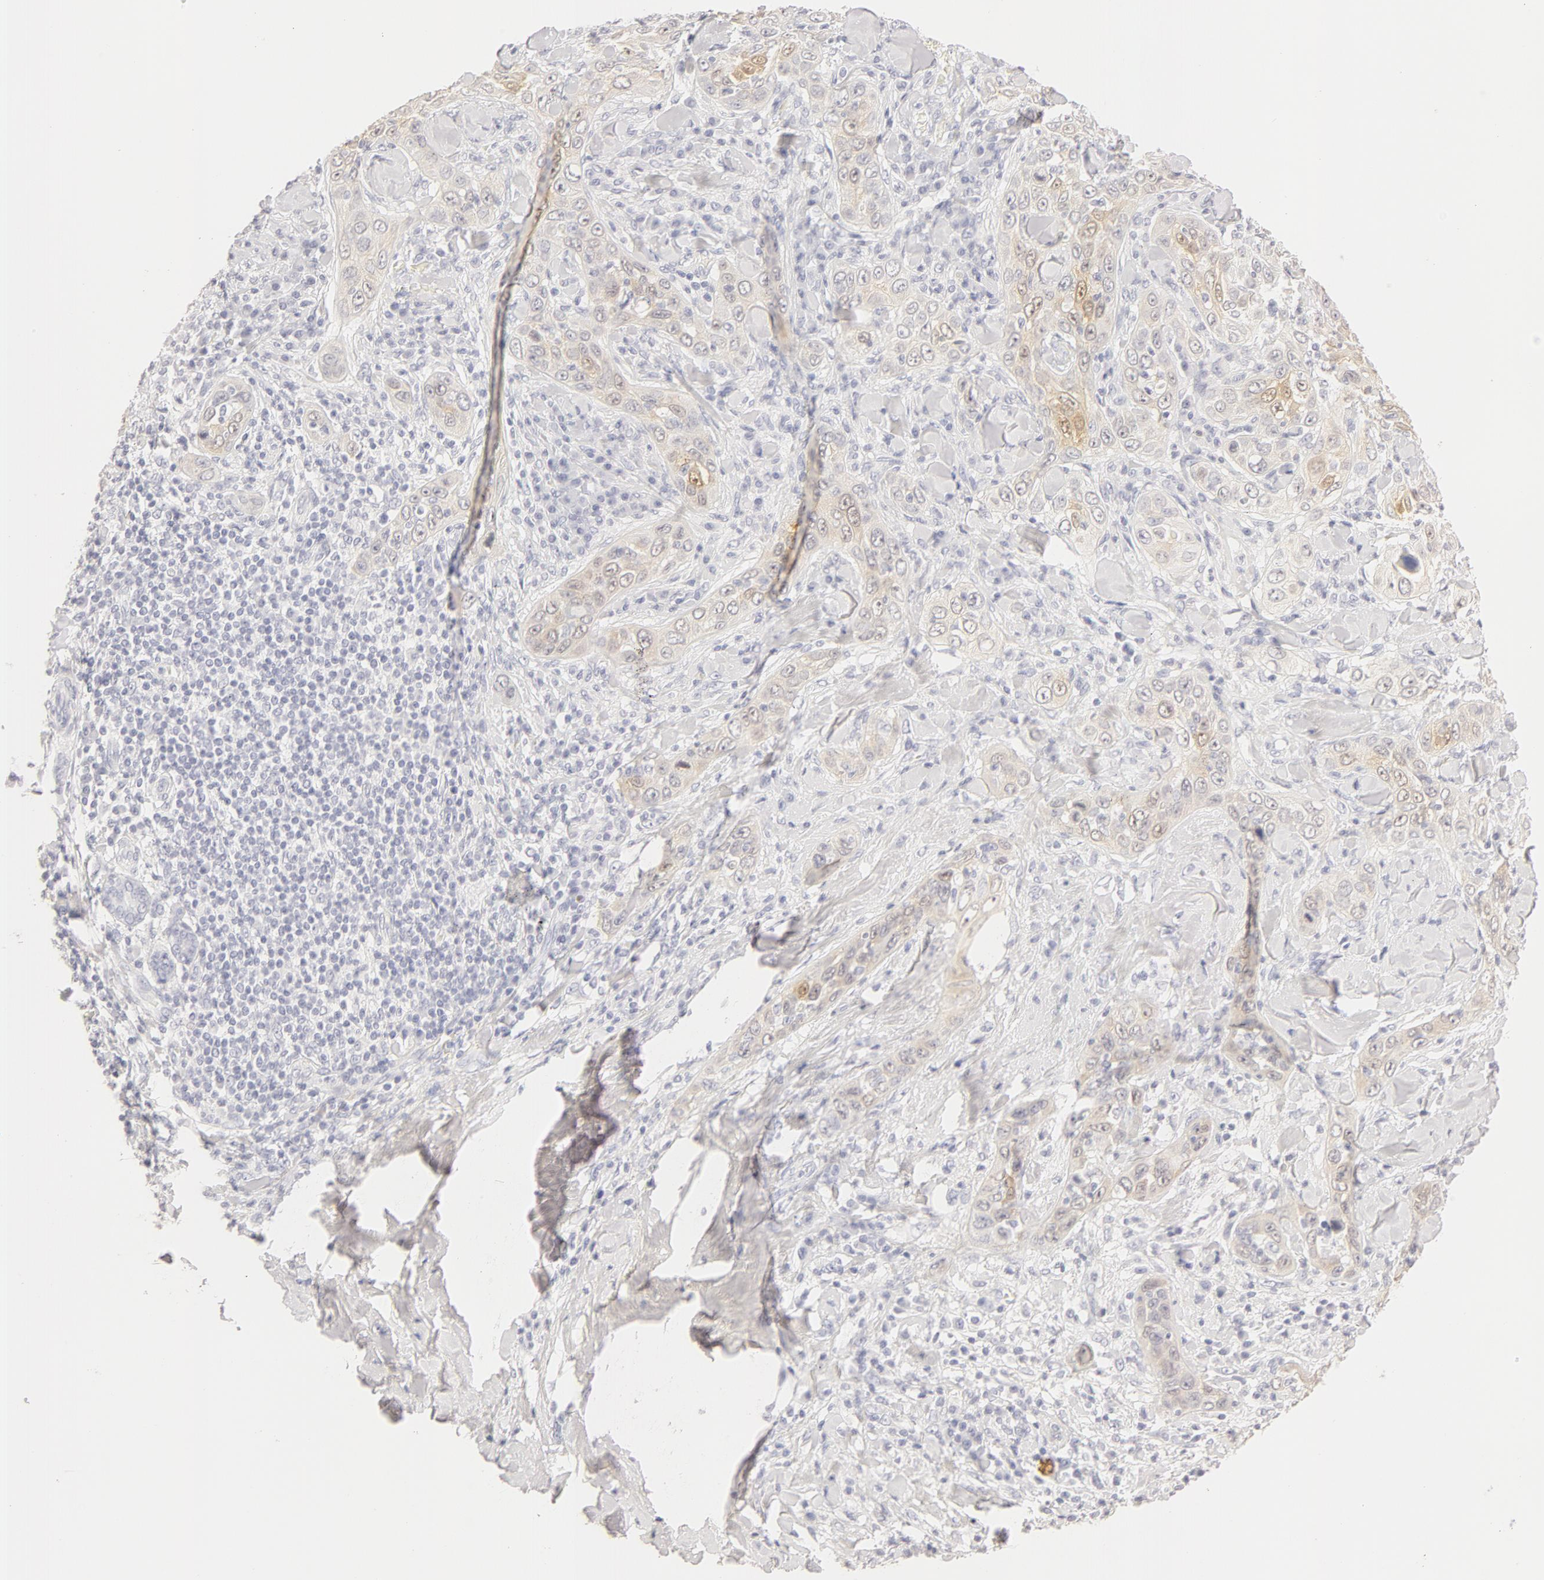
{"staining": {"intensity": "weak", "quantity": "<25%", "location": "cytoplasmic/membranous,nuclear"}, "tissue": "skin cancer", "cell_type": "Tumor cells", "image_type": "cancer", "snomed": [{"axis": "morphology", "description": "Squamous cell carcinoma, NOS"}, {"axis": "topography", "description": "Skin"}], "caption": "IHC of skin squamous cell carcinoma shows no staining in tumor cells.", "gene": "LGALS7B", "patient": {"sex": "male", "age": 84}}